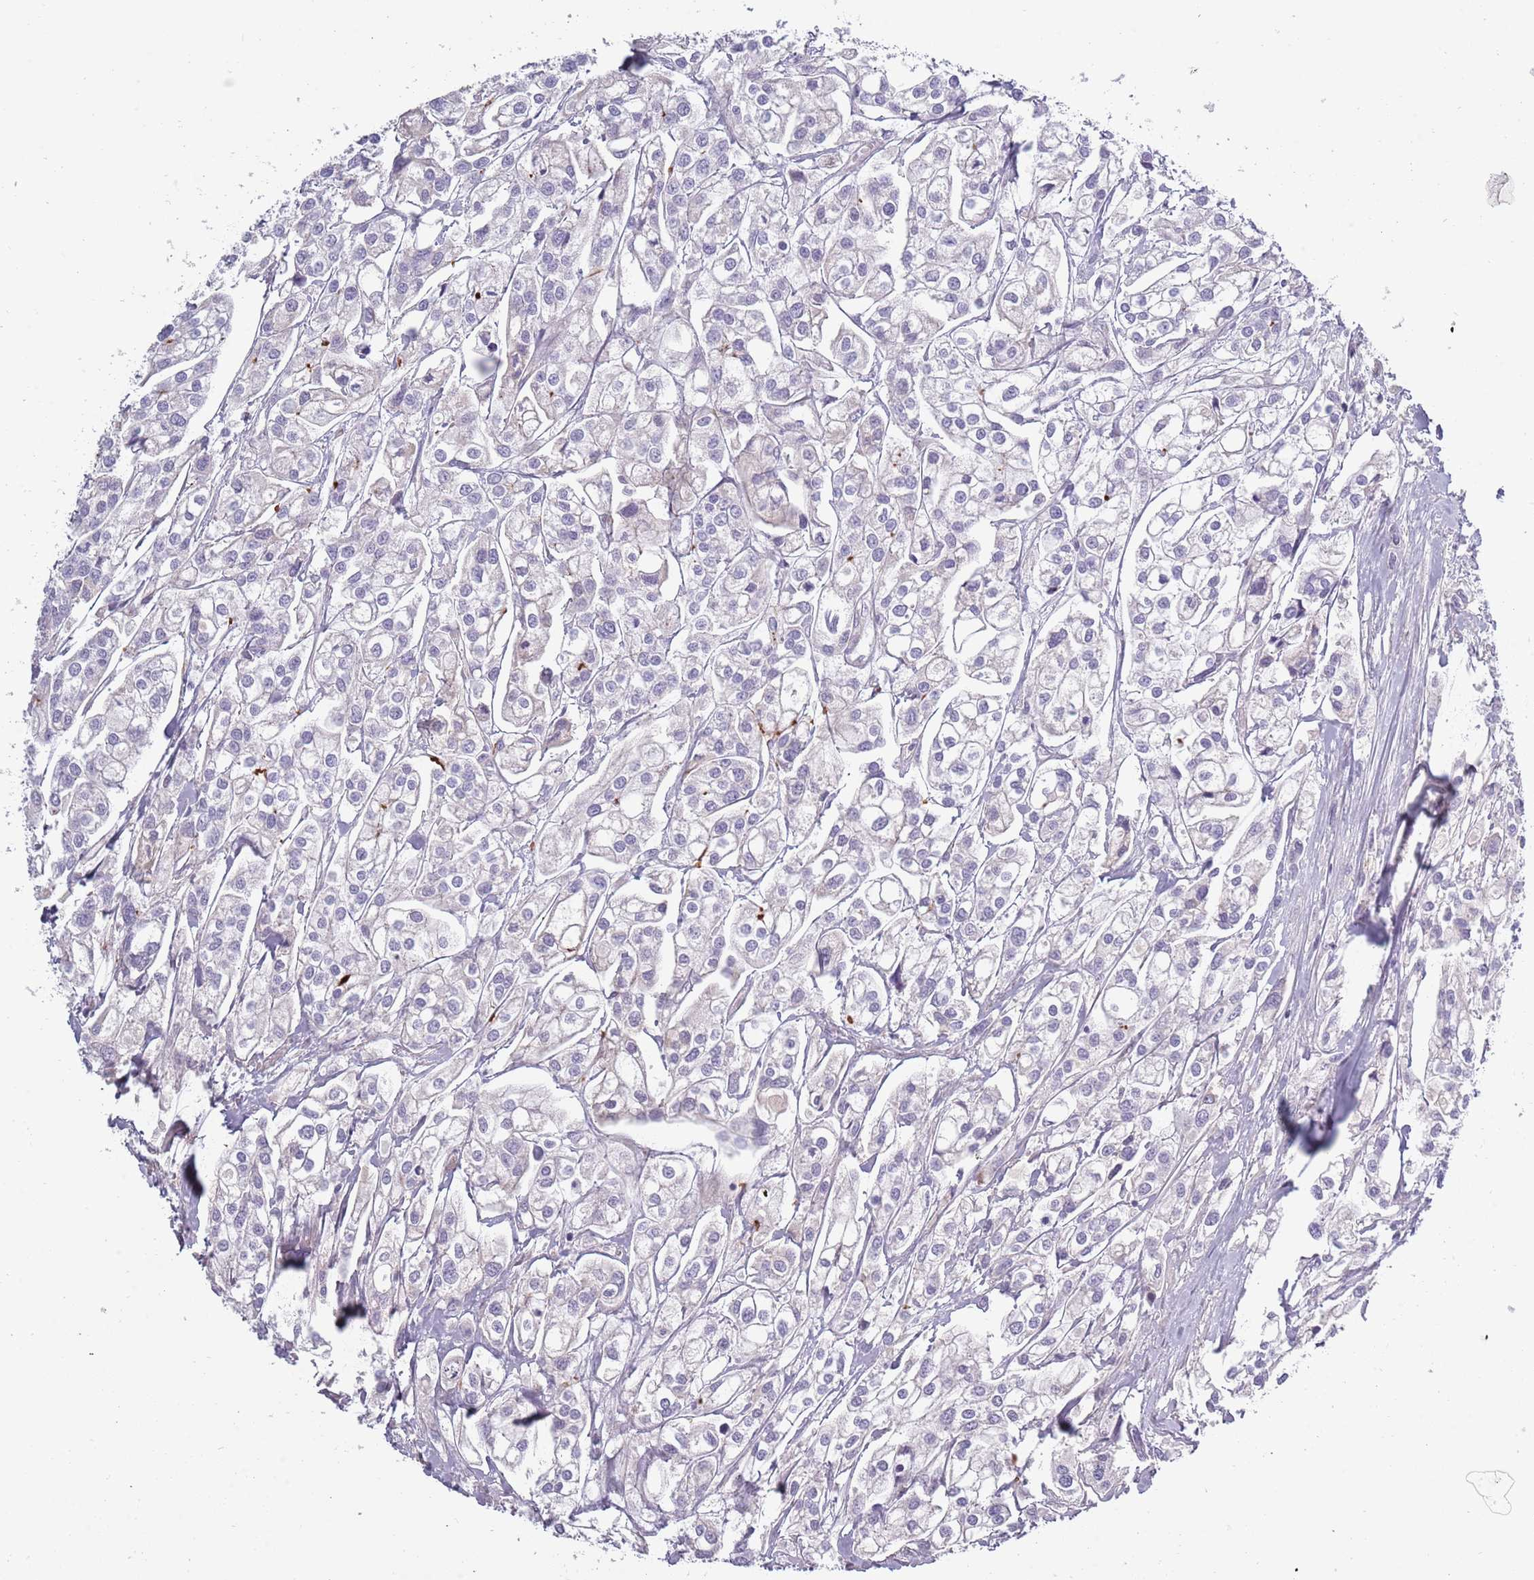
{"staining": {"intensity": "negative", "quantity": "none", "location": "none"}, "tissue": "urothelial cancer", "cell_type": "Tumor cells", "image_type": "cancer", "snomed": [{"axis": "morphology", "description": "Urothelial carcinoma, High grade"}, {"axis": "topography", "description": "Urinary bladder"}], "caption": "DAB immunohistochemical staining of urothelial cancer exhibits no significant expression in tumor cells.", "gene": "TNFRSF6B", "patient": {"sex": "male", "age": 67}}